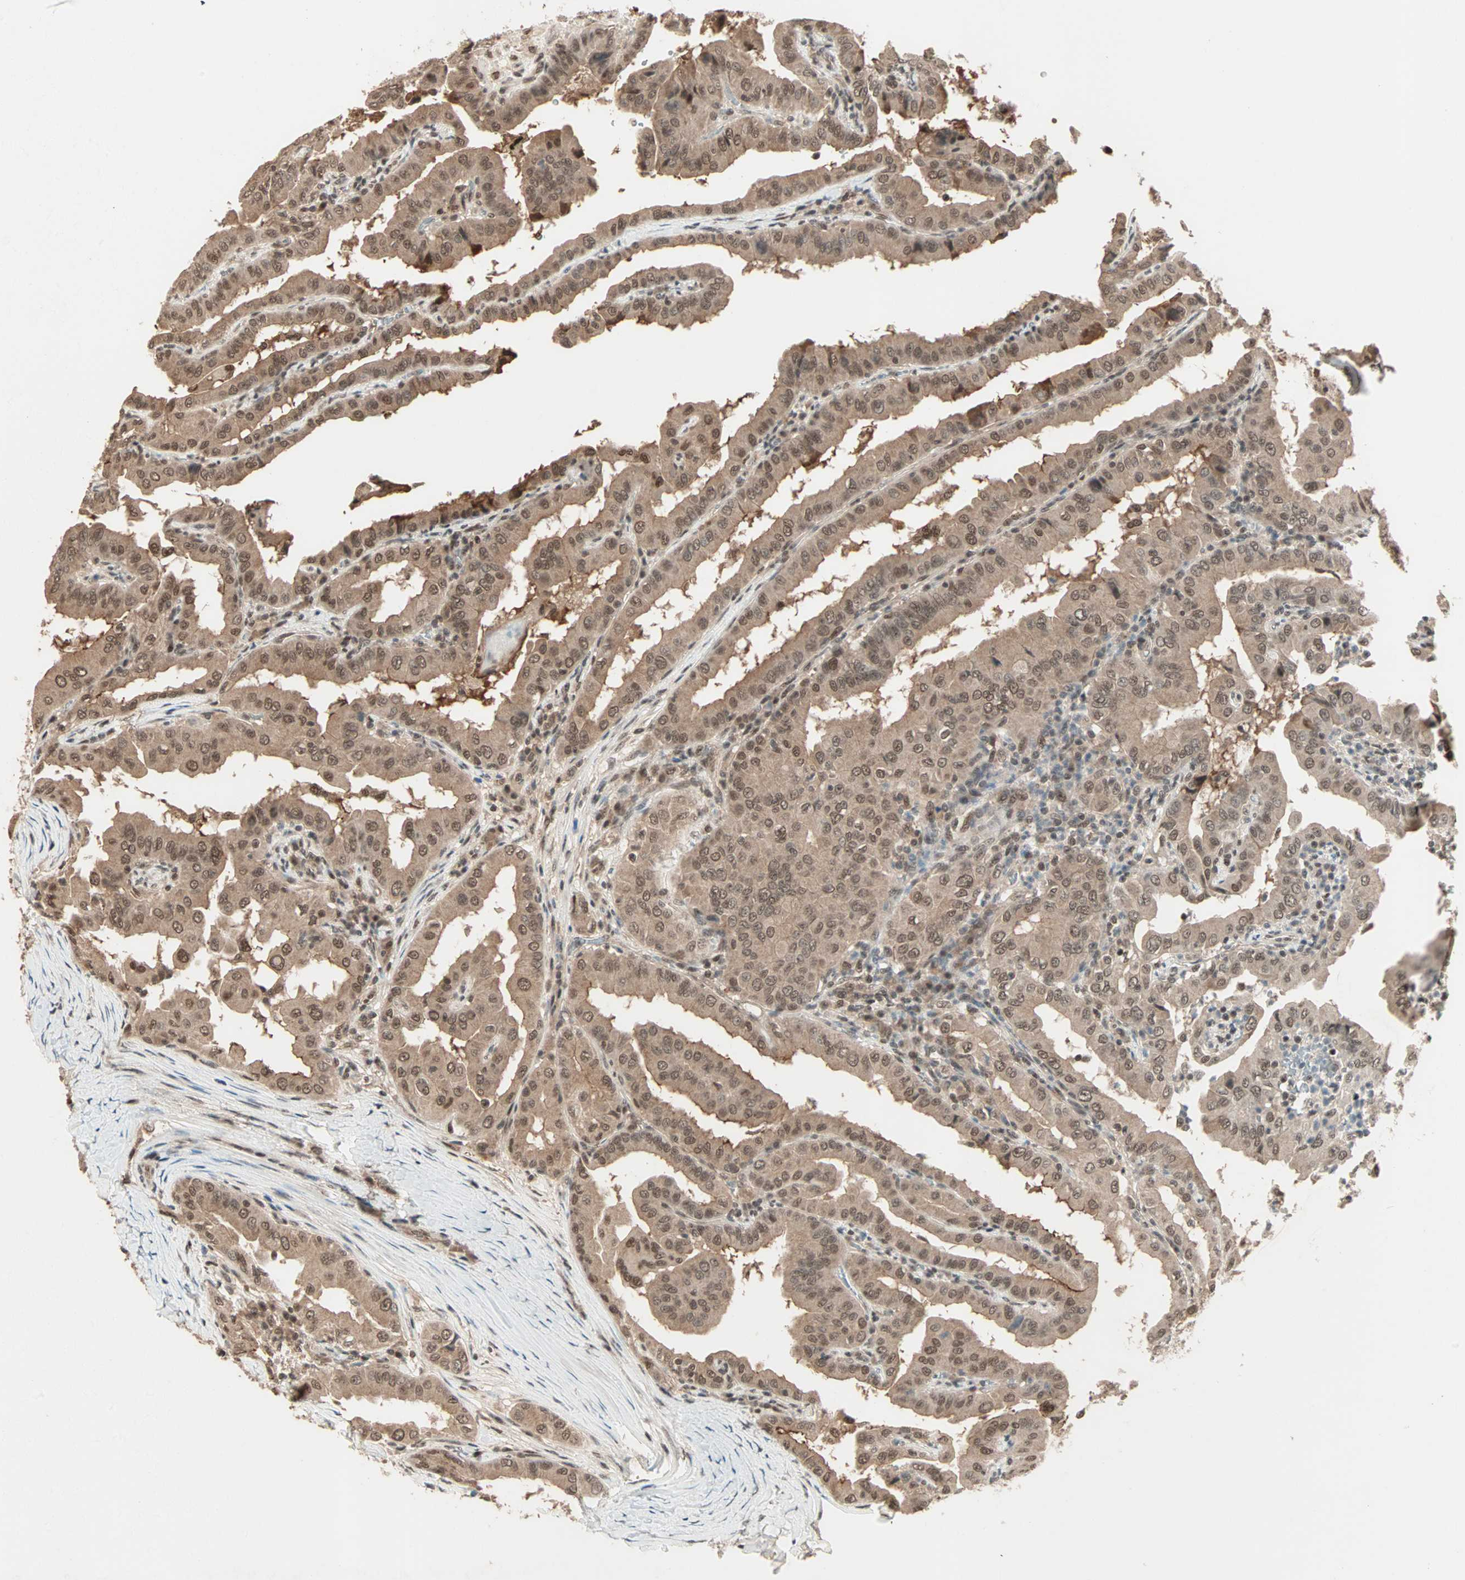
{"staining": {"intensity": "moderate", "quantity": ">75%", "location": "cytoplasmic/membranous,nuclear"}, "tissue": "thyroid cancer", "cell_type": "Tumor cells", "image_type": "cancer", "snomed": [{"axis": "morphology", "description": "Papillary adenocarcinoma, NOS"}, {"axis": "topography", "description": "Thyroid gland"}], "caption": "High-power microscopy captured an immunohistochemistry histopathology image of thyroid papillary adenocarcinoma, revealing moderate cytoplasmic/membranous and nuclear staining in about >75% of tumor cells.", "gene": "ZNF701", "patient": {"sex": "male", "age": 33}}